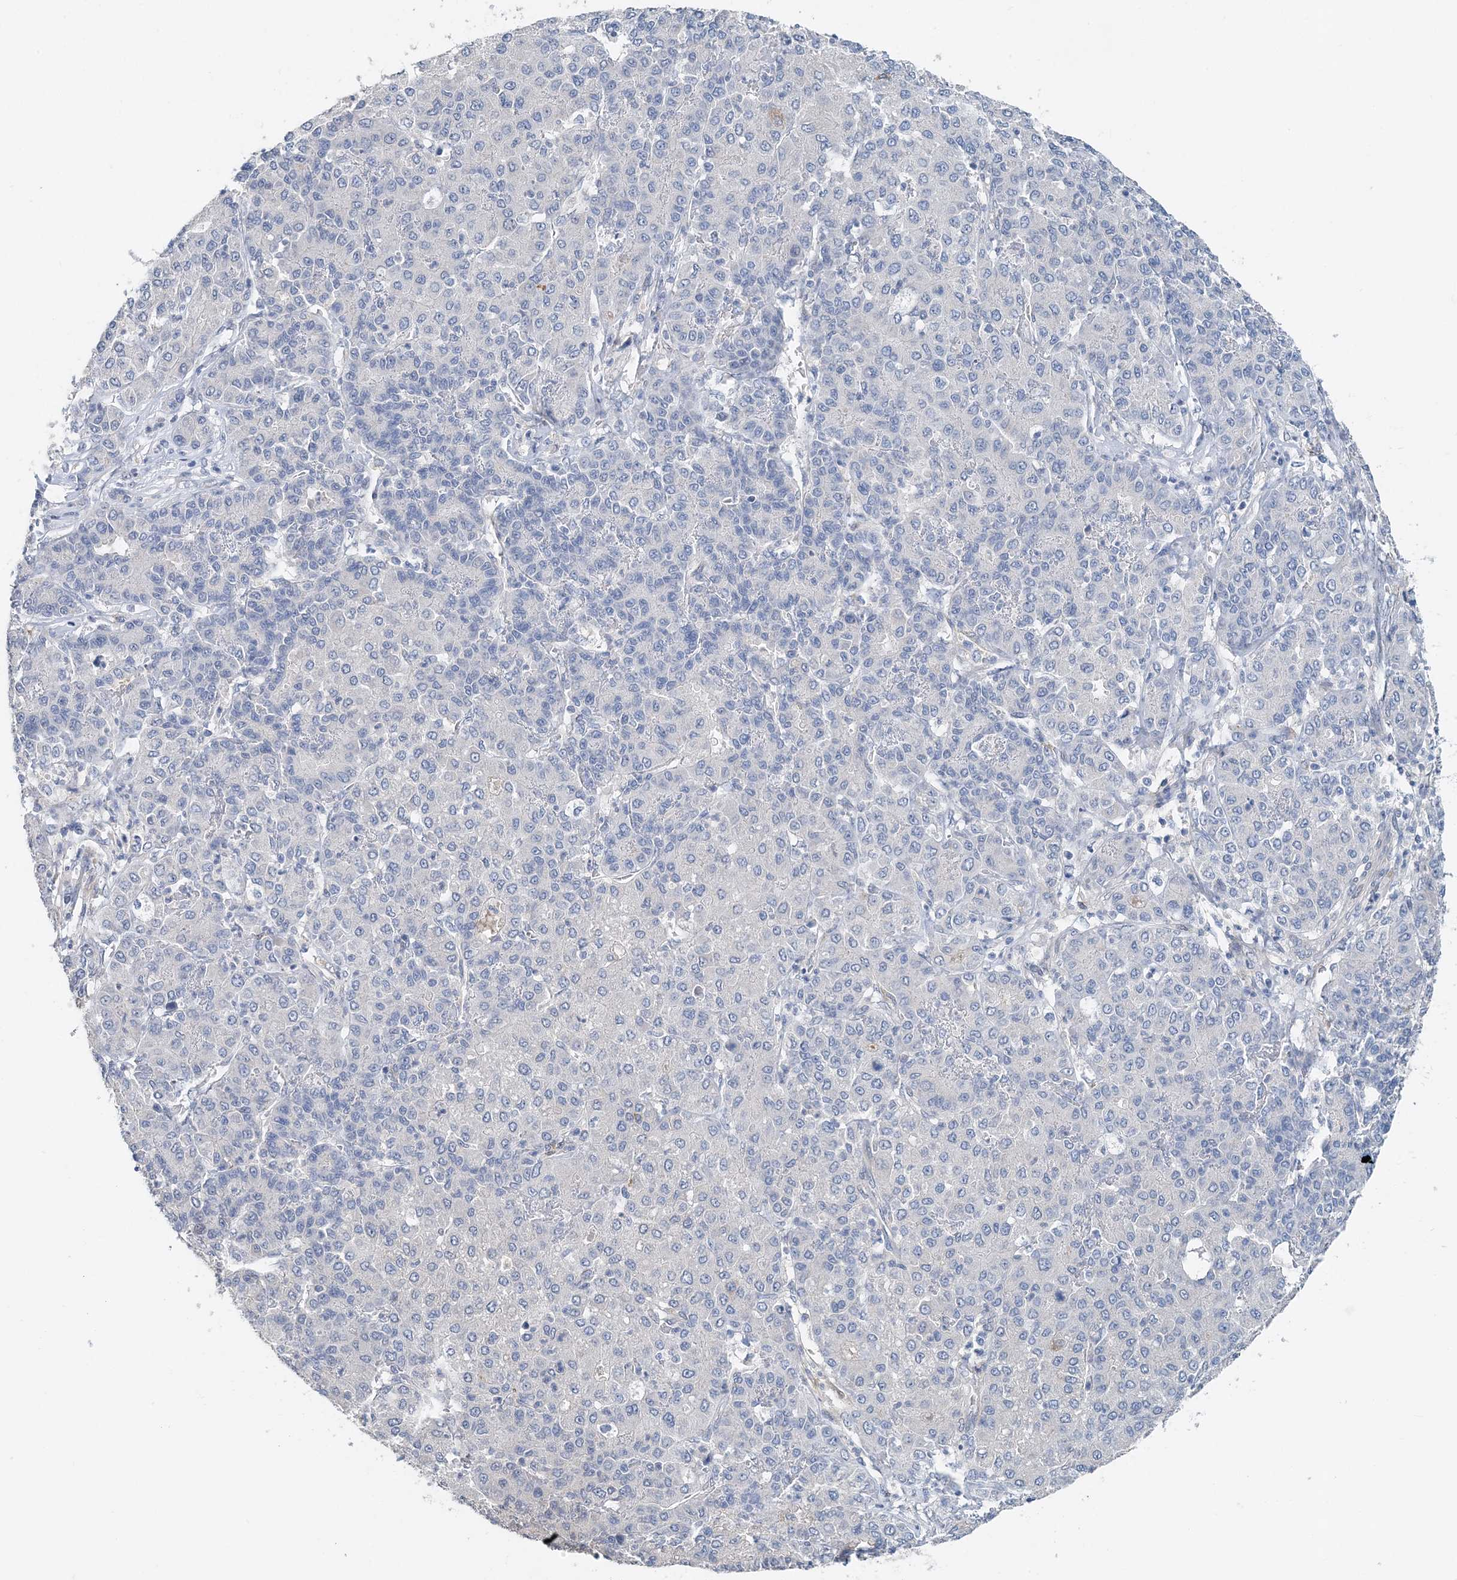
{"staining": {"intensity": "negative", "quantity": "none", "location": "none"}, "tissue": "liver cancer", "cell_type": "Tumor cells", "image_type": "cancer", "snomed": [{"axis": "morphology", "description": "Carcinoma, Hepatocellular, NOS"}, {"axis": "topography", "description": "Liver"}], "caption": "Immunohistochemical staining of human liver hepatocellular carcinoma exhibits no significant positivity in tumor cells. (Stains: DAB (3,3'-diaminobenzidine) immunohistochemistry (IHC) with hematoxylin counter stain, Microscopy: brightfield microscopy at high magnification).", "gene": "PFN2", "patient": {"sex": "male", "age": 65}}